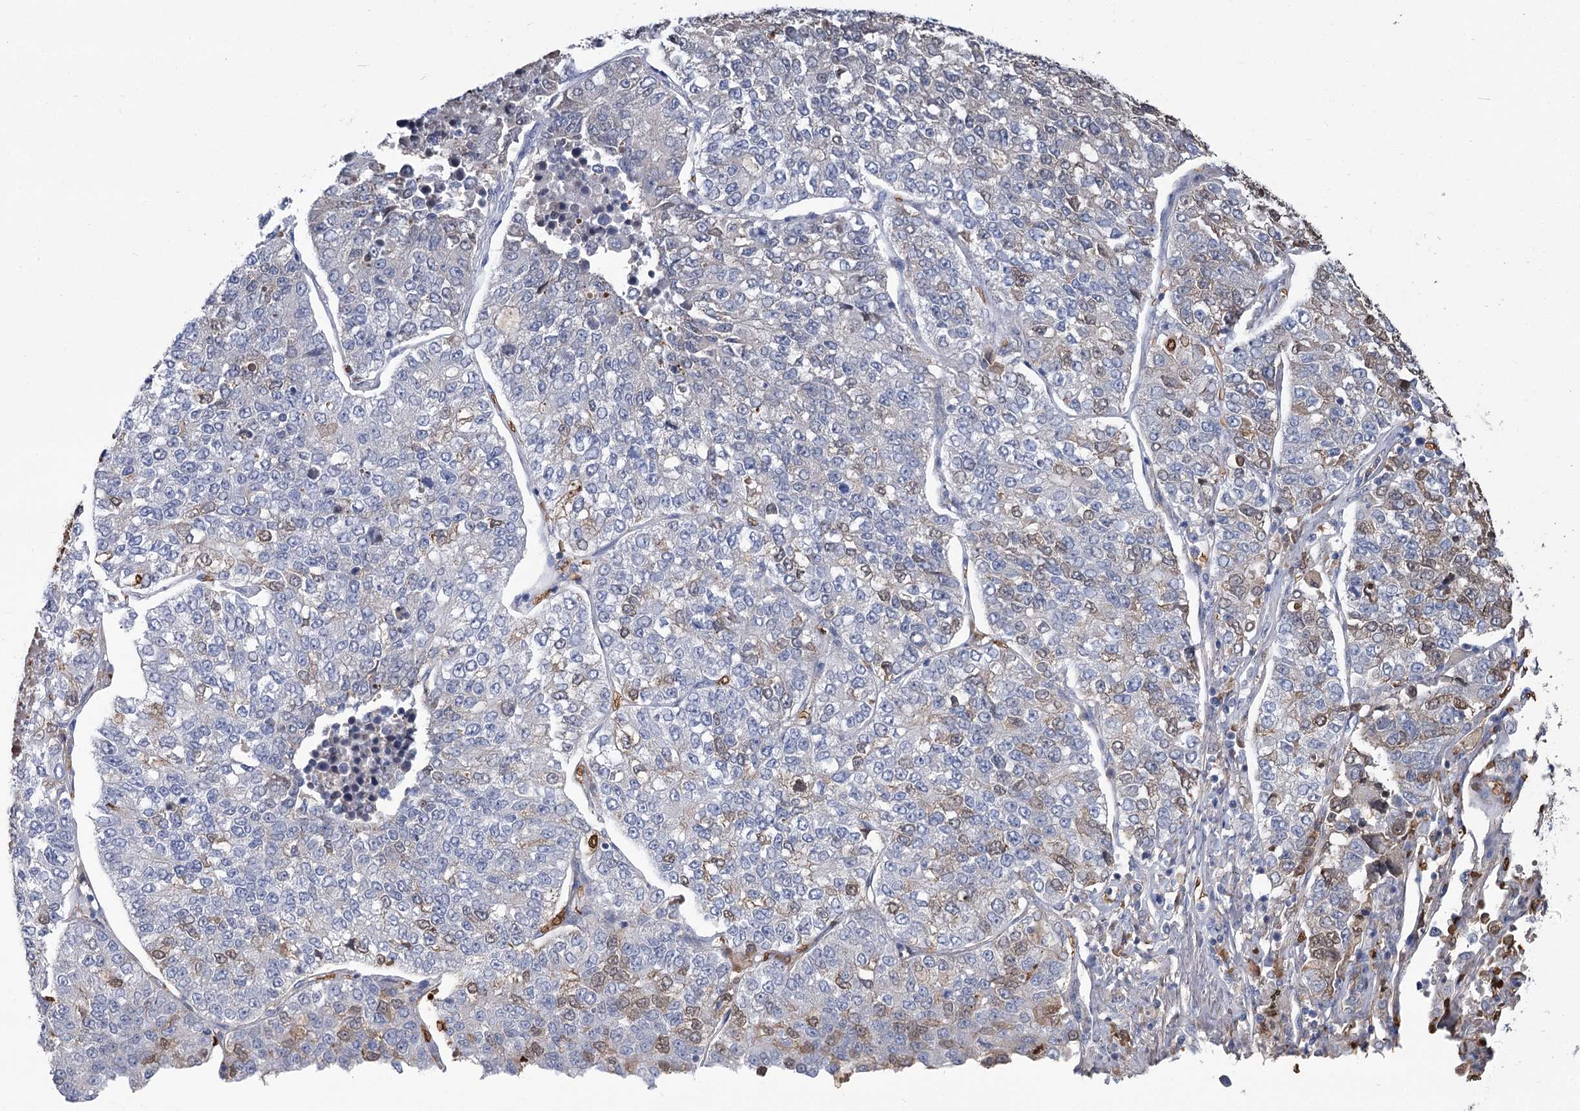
{"staining": {"intensity": "weak", "quantity": "<25%", "location": "cytoplasmic/membranous"}, "tissue": "lung cancer", "cell_type": "Tumor cells", "image_type": "cancer", "snomed": [{"axis": "morphology", "description": "Adenocarcinoma, NOS"}, {"axis": "topography", "description": "Lung"}], "caption": "Immunohistochemistry photomicrograph of neoplastic tissue: human lung cancer (adenocarcinoma) stained with DAB exhibits no significant protein expression in tumor cells.", "gene": "HBA1", "patient": {"sex": "male", "age": 49}}